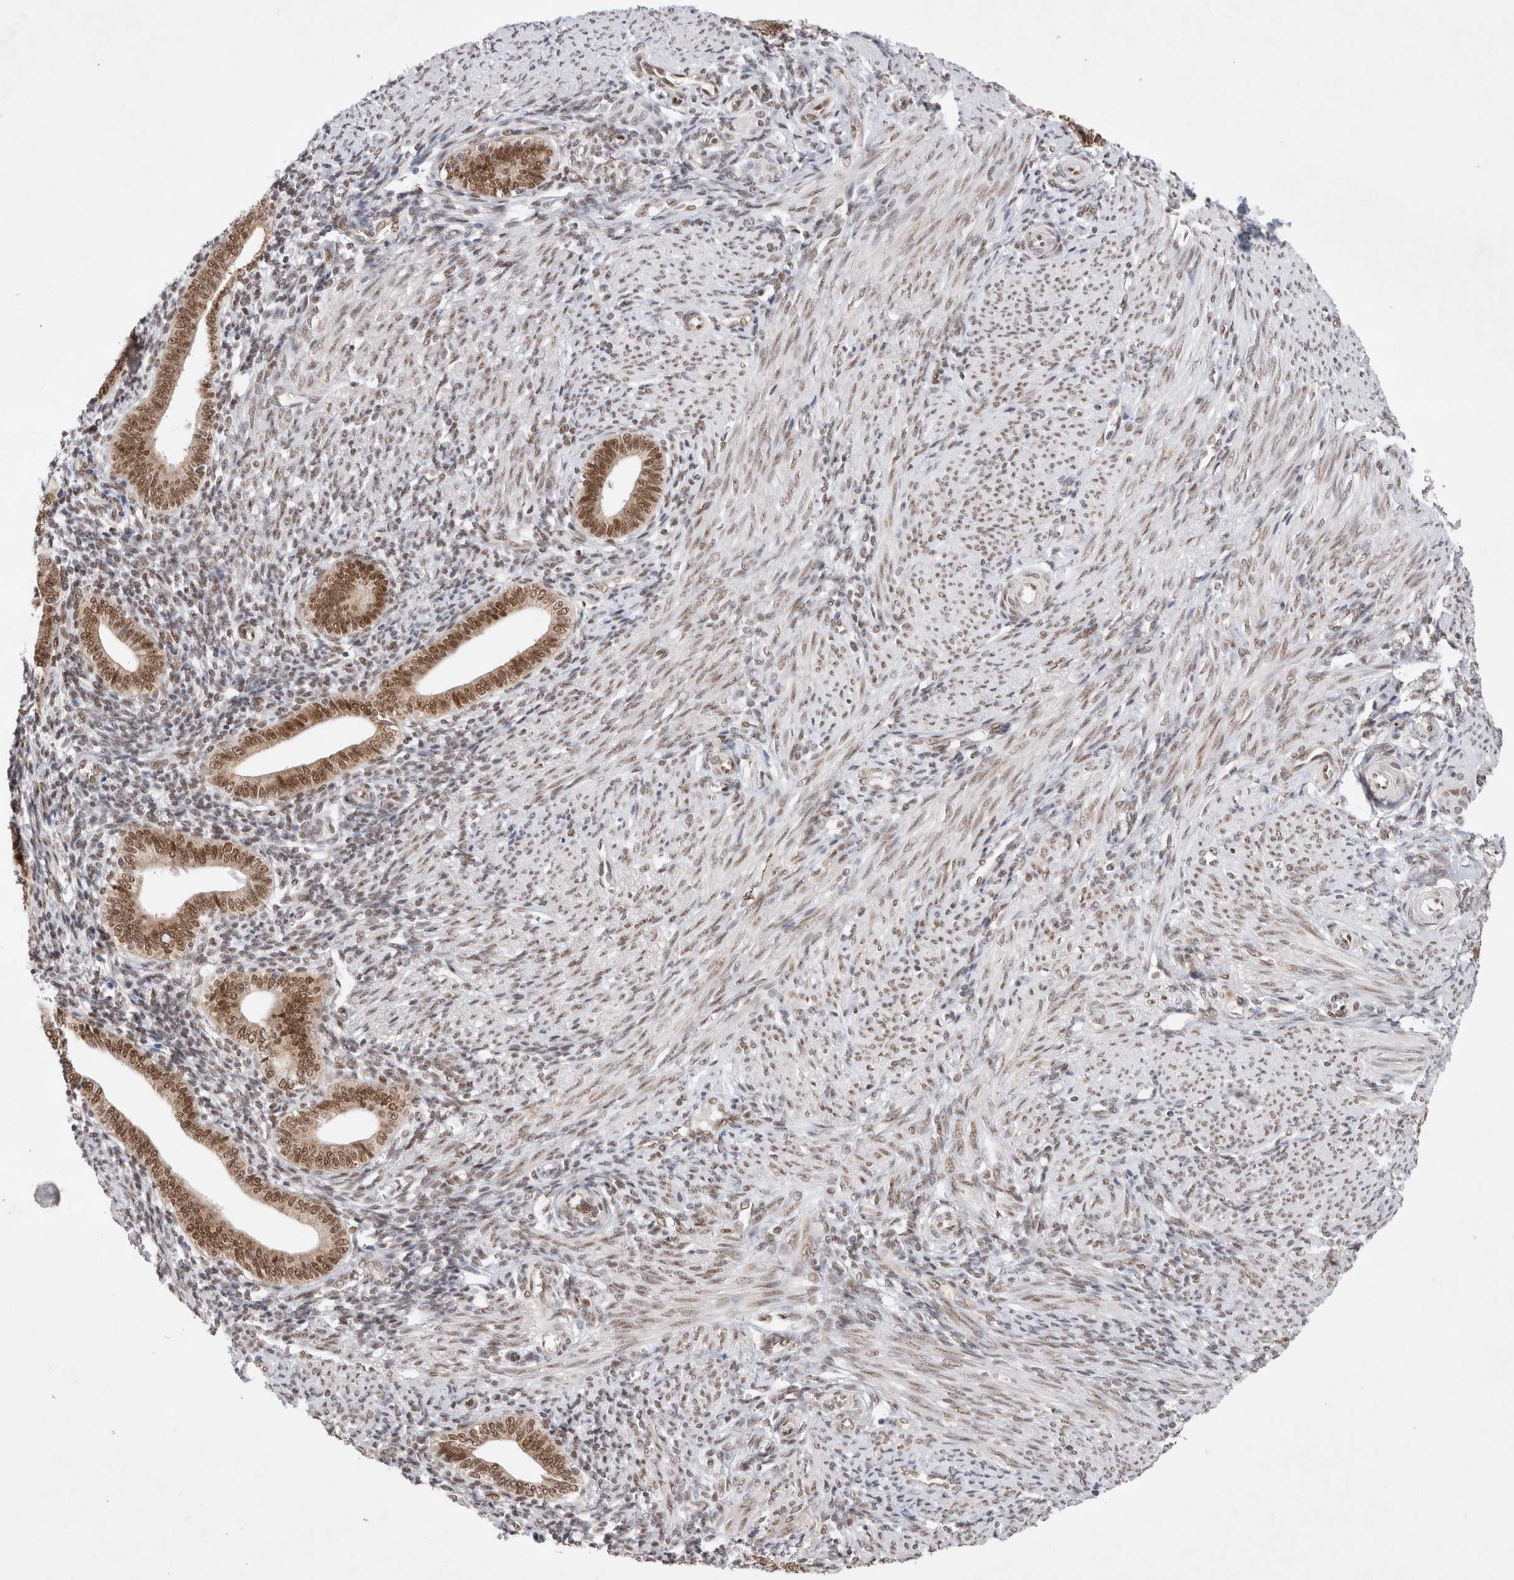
{"staining": {"intensity": "strong", "quantity": "25%-75%", "location": "nuclear"}, "tissue": "endometrium", "cell_type": "Cells in endometrial stroma", "image_type": "normal", "snomed": [{"axis": "morphology", "description": "Normal tissue, NOS"}, {"axis": "topography", "description": "Uterus"}, {"axis": "topography", "description": "Endometrium"}], "caption": "Immunohistochemical staining of benign human endometrium displays strong nuclear protein staining in about 25%-75% of cells in endometrial stroma.", "gene": "GTF2I", "patient": {"sex": "female", "age": 33}}